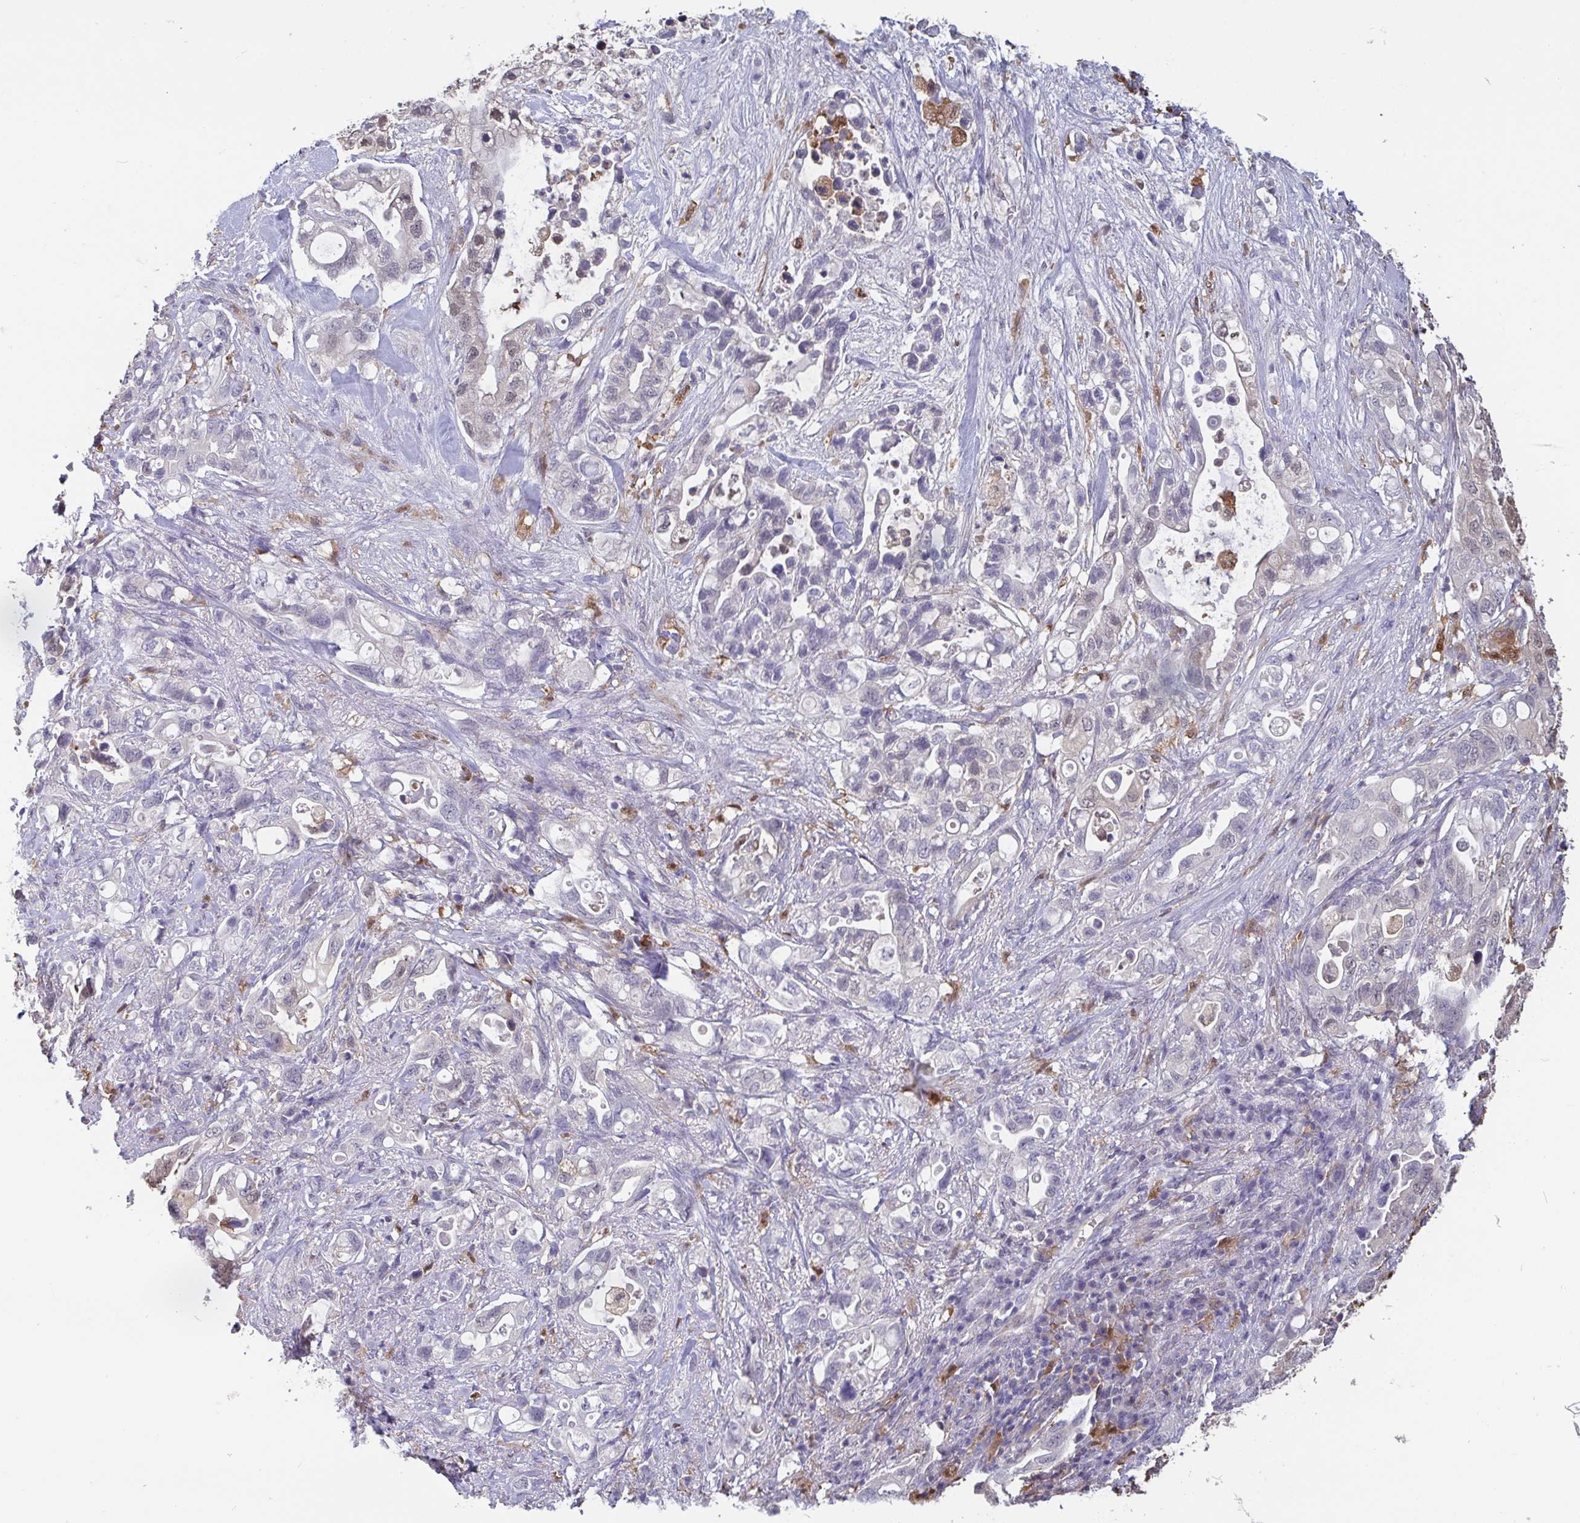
{"staining": {"intensity": "weak", "quantity": "<25%", "location": "nuclear"}, "tissue": "pancreatic cancer", "cell_type": "Tumor cells", "image_type": "cancer", "snomed": [{"axis": "morphology", "description": "Adenocarcinoma, NOS"}, {"axis": "topography", "description": "Pancreas"}], "caption": "The image reveals no significant expression in tumor cells of pancreatic cancer (adenocarcinoma). (Brightfield microscopy of DAB IHC at high magnification).", "gene": "IDH1", "patient": {"sex": "female", "age": 72}}